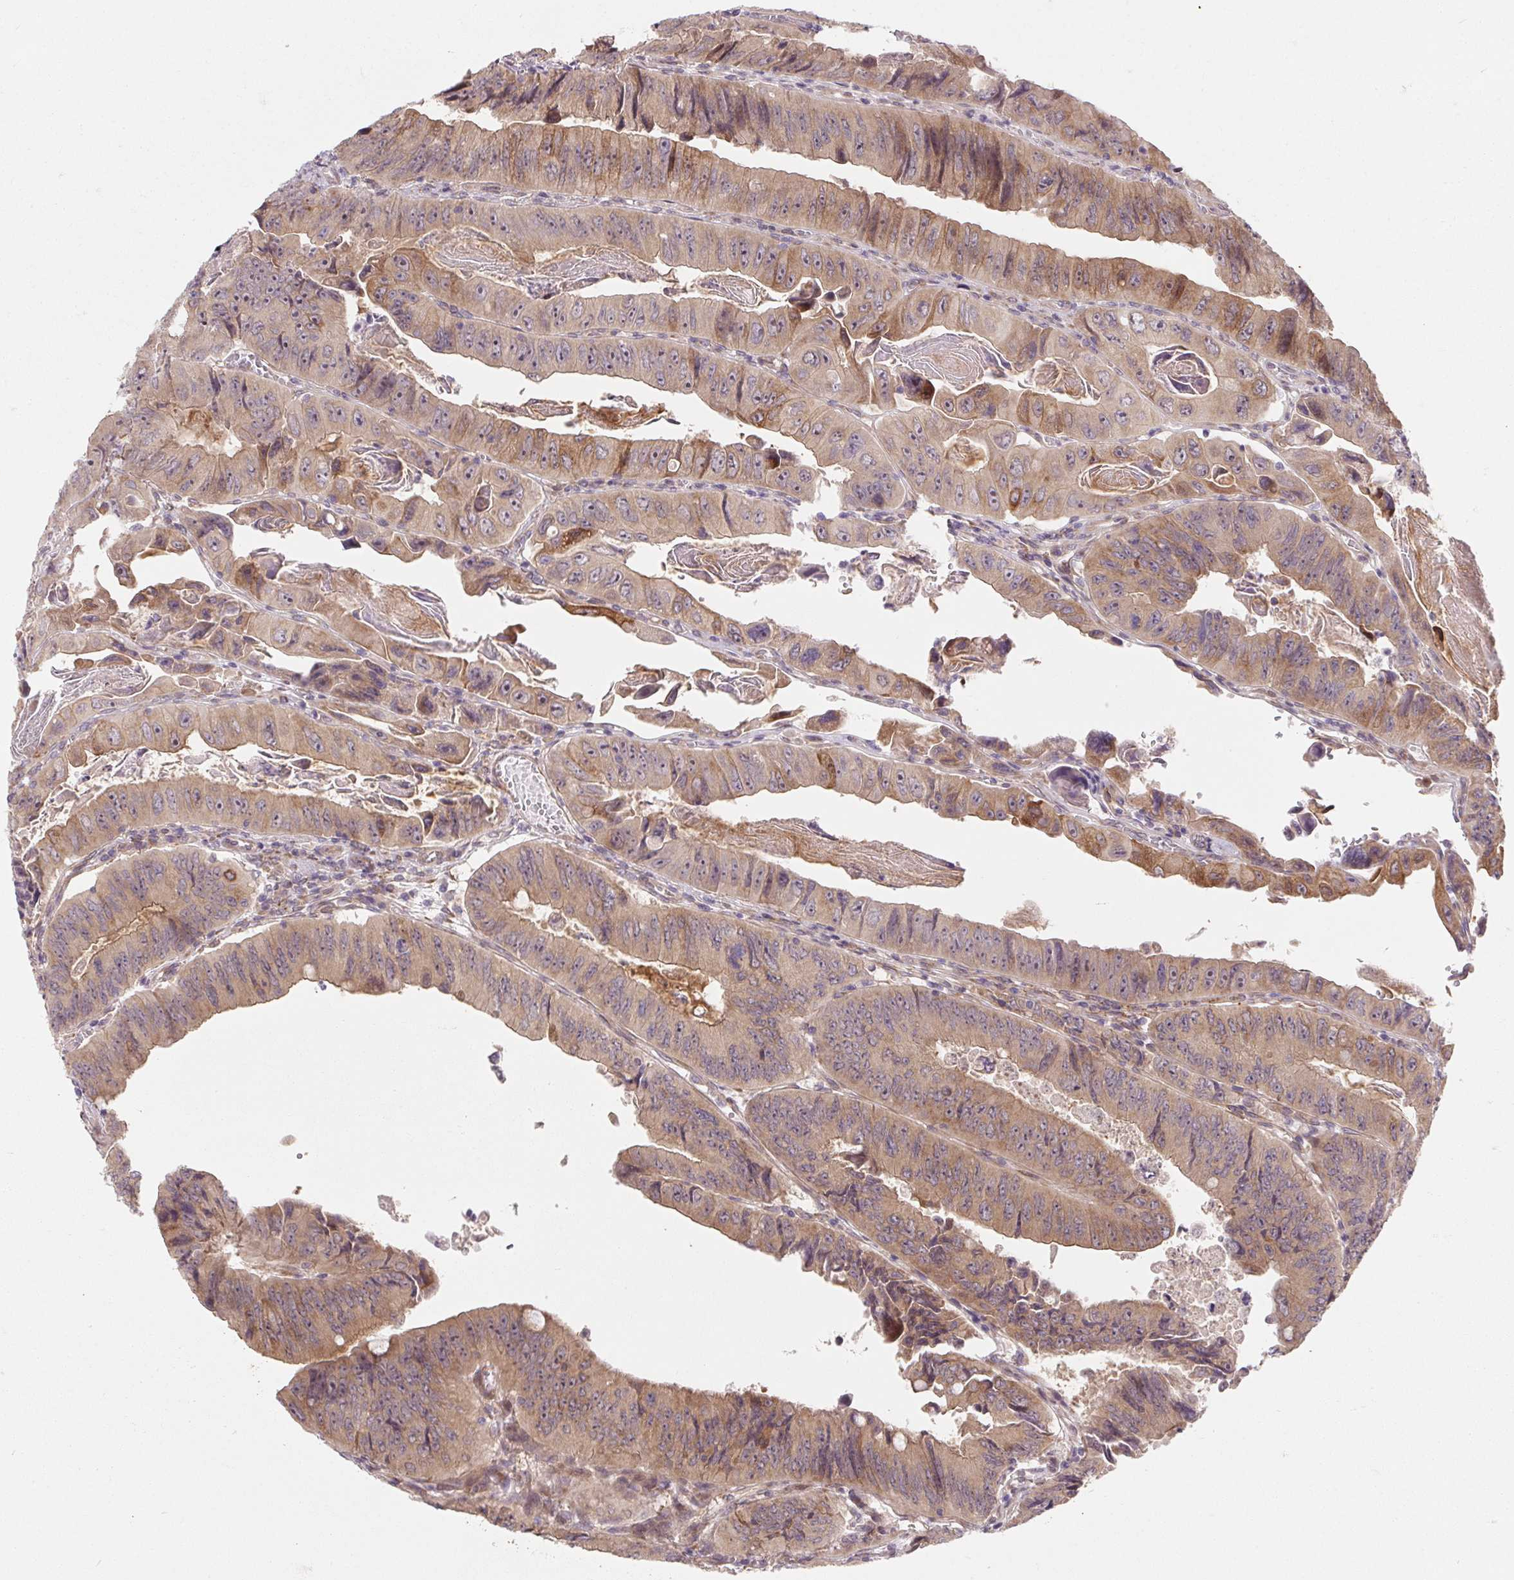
{"staining": {"intensity": "moderate", "quantity": ">75%", "location": "cytoplasmic/membranous"}, "tissue": "colorectal cancer", "cell_type": "Tumor cells", "image_type": "cancer", "snomed": [{"axis": "morphology", "description": "Adenocarcinoma, NOS"}, {"axis": "topography", "description": "Colon"}], "caption": "Human colorectal cancer (adenocarcinoma) stained with a protein marker reveals moderate staining in tumor cells.", "gene": "LYPD5", "patient": {"sex": "female", "age": 84}}